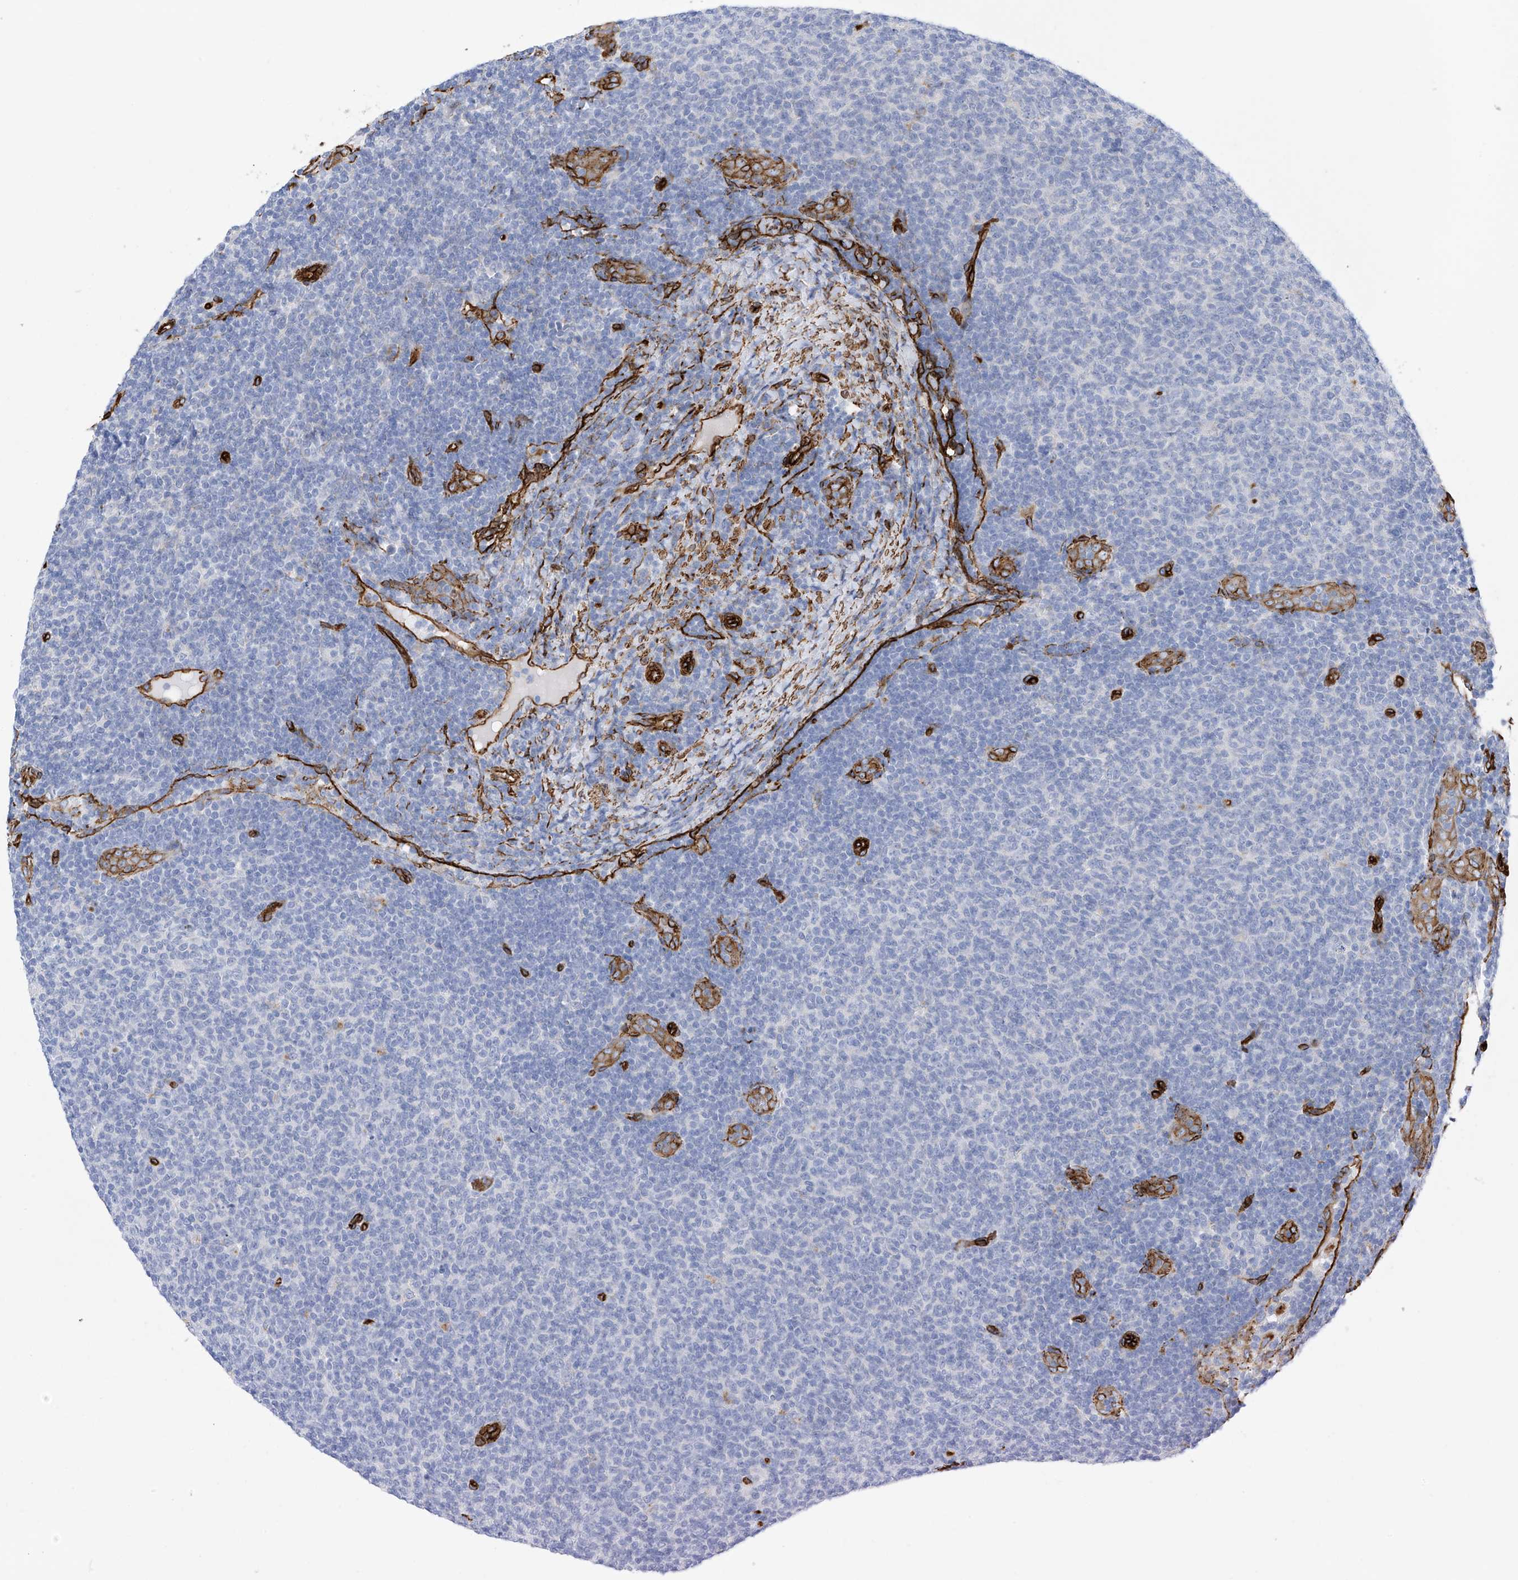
{"staining": {"intensity": "negative", "quantity": "none", "location": "none"}, "tissue": "lymphoma", "cell_type": "Tumor cells", "image_type": "cancer", "snomed": [{"axis": "morphology", "description": "Malignant lymphoma, non-Hodgkin's type, Low grade"}, {"axis": "topography", "description": "Lymph node"}], "caption": "Immunohistochemistry (IHC) histopathology image of low-grade malignant lymphoma, non-Hodgkin's type stained for a protein (brown), which exhibits no expression in tumor cells. (DAB IHC visualized using brightfield microscopy, high magnification).", "gene": "UBTD1", "patient": {"sex": "male", "age": 66}}